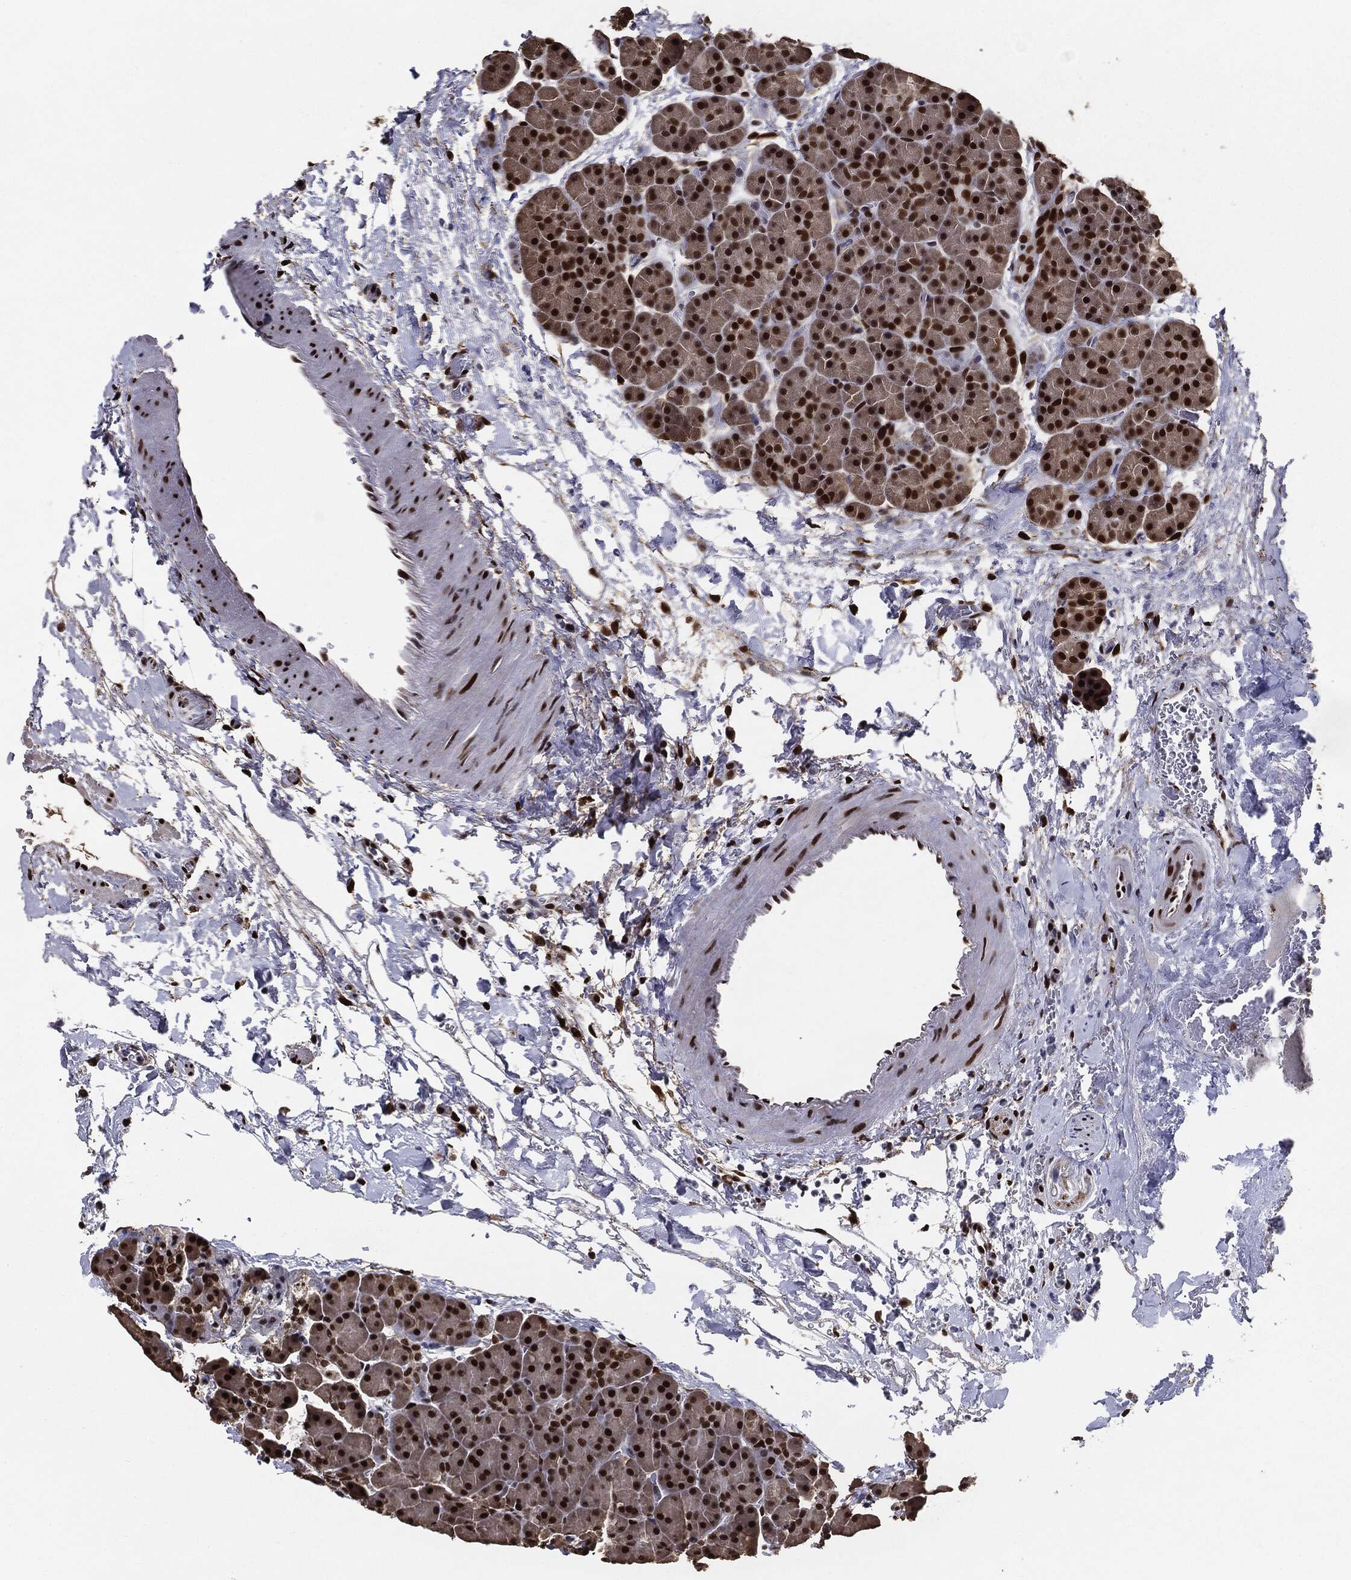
{"staining": {"intensity": "strong", "quantity": ">75%", "location": "nuclear"}, "tissue": "pancreas", "cell_type": "Exocrine glandular cells", "image_type": "normal", "snomed": [{"axis": "morphology", "description": "Normal tissue, NOS"}, {"axis": "topography", "description": "Pancreas"}], "caption": "Immunohistochemical staining of benign human pancreas exhibits high levels of strong nuclear staining in approximately >75% of exocrine glandular cells.", "gene": "JUN", "patient": {"sex": "female", "age": 44}}